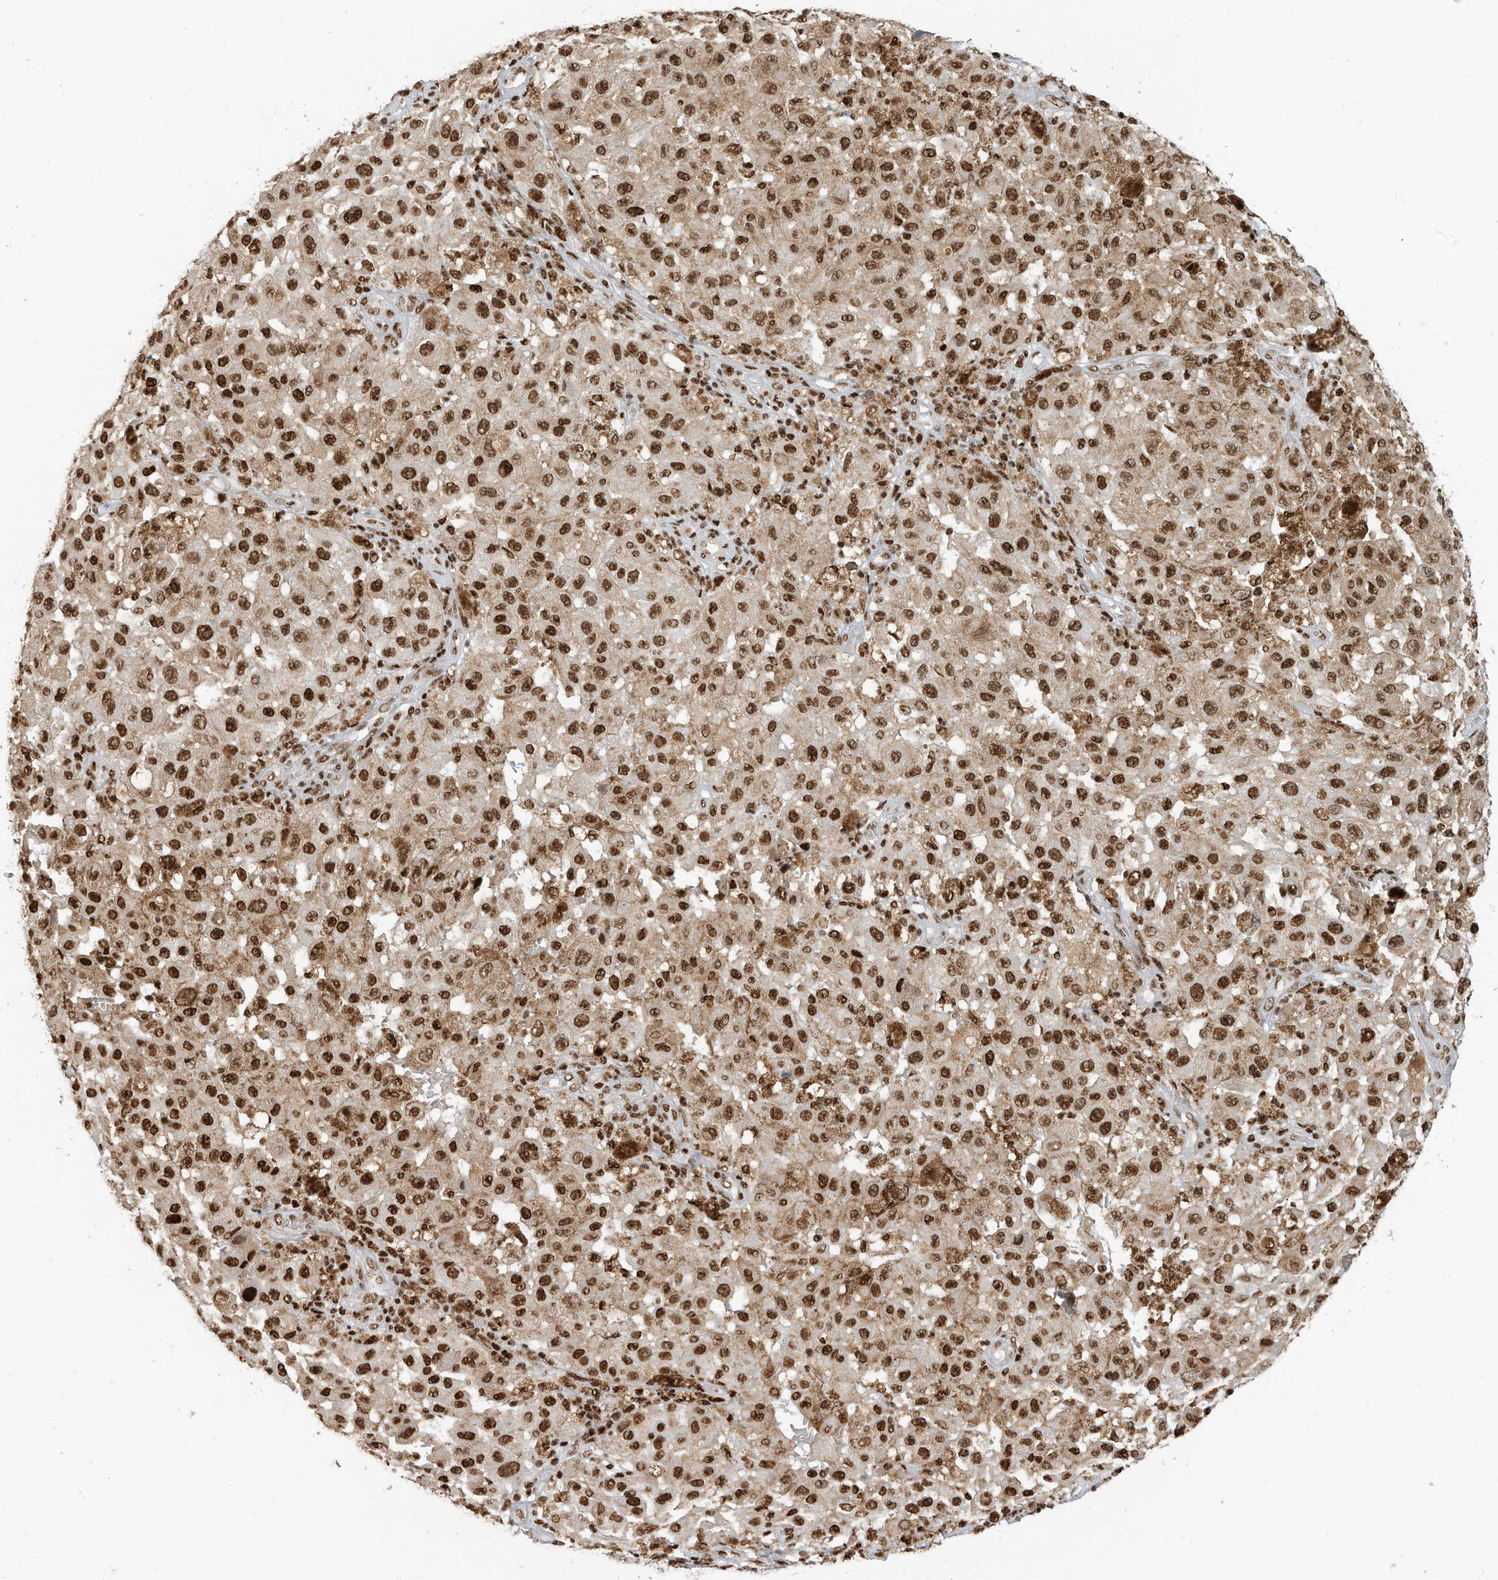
{"staining": {"intensity": "strong", "quantity": ">75%", "location": "nuclear"}, "tissue": "melanoma", "cell_type": "Tumor cells", "image_type": "cancer", "snomed": [{"axis": "morphology", "description": "Malignant melanoma, NOS"}, {"axis": "topography", "description": "Skin"}], "caption": "Human melanoma stained for a protein (brown) exhibits strong nuclear positive staining in about >75% of tumor cells.", "gene": "SAMD15", "patient": {"sex": "female", "age": 64}}